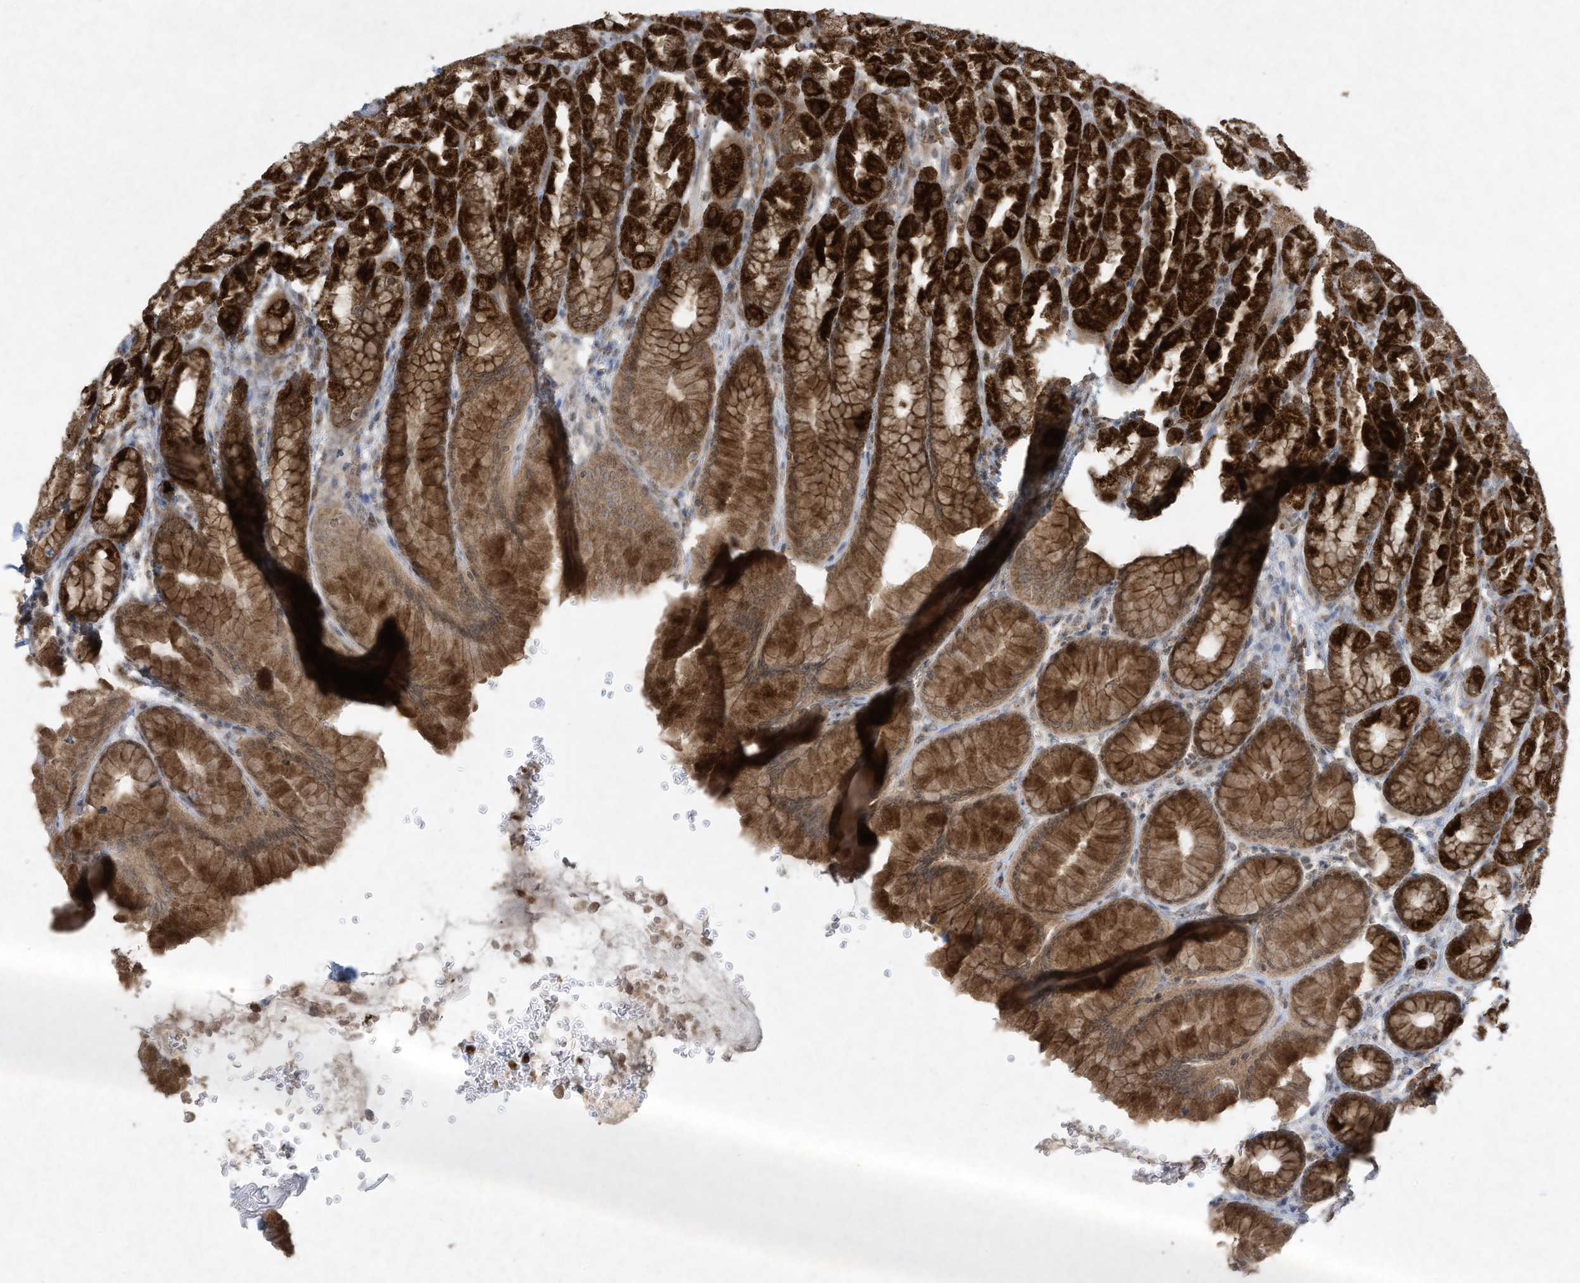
{"staining": {"intensity": "strong", "quantity": ">75%", "location": "cytoplasmic/membranous"}, "tissue": "stomach", "cell_type": "Glandular cells", "image_type": "normal", "snomed": [{"axis": "morphology", "description": "Normal tissue, NOS"}, {"axis": "topography", "description": "Stomach"}], "caption": "Immunohistochemistry (IHC) image of benign stomach stained for a protein (brown), which demonstrates high levels of strong cytoplasmic/membranous staining in approximately >75% of glandular cells.", "gene": "CHRNA4", "patient": {"sex": "male", "age": 42}}